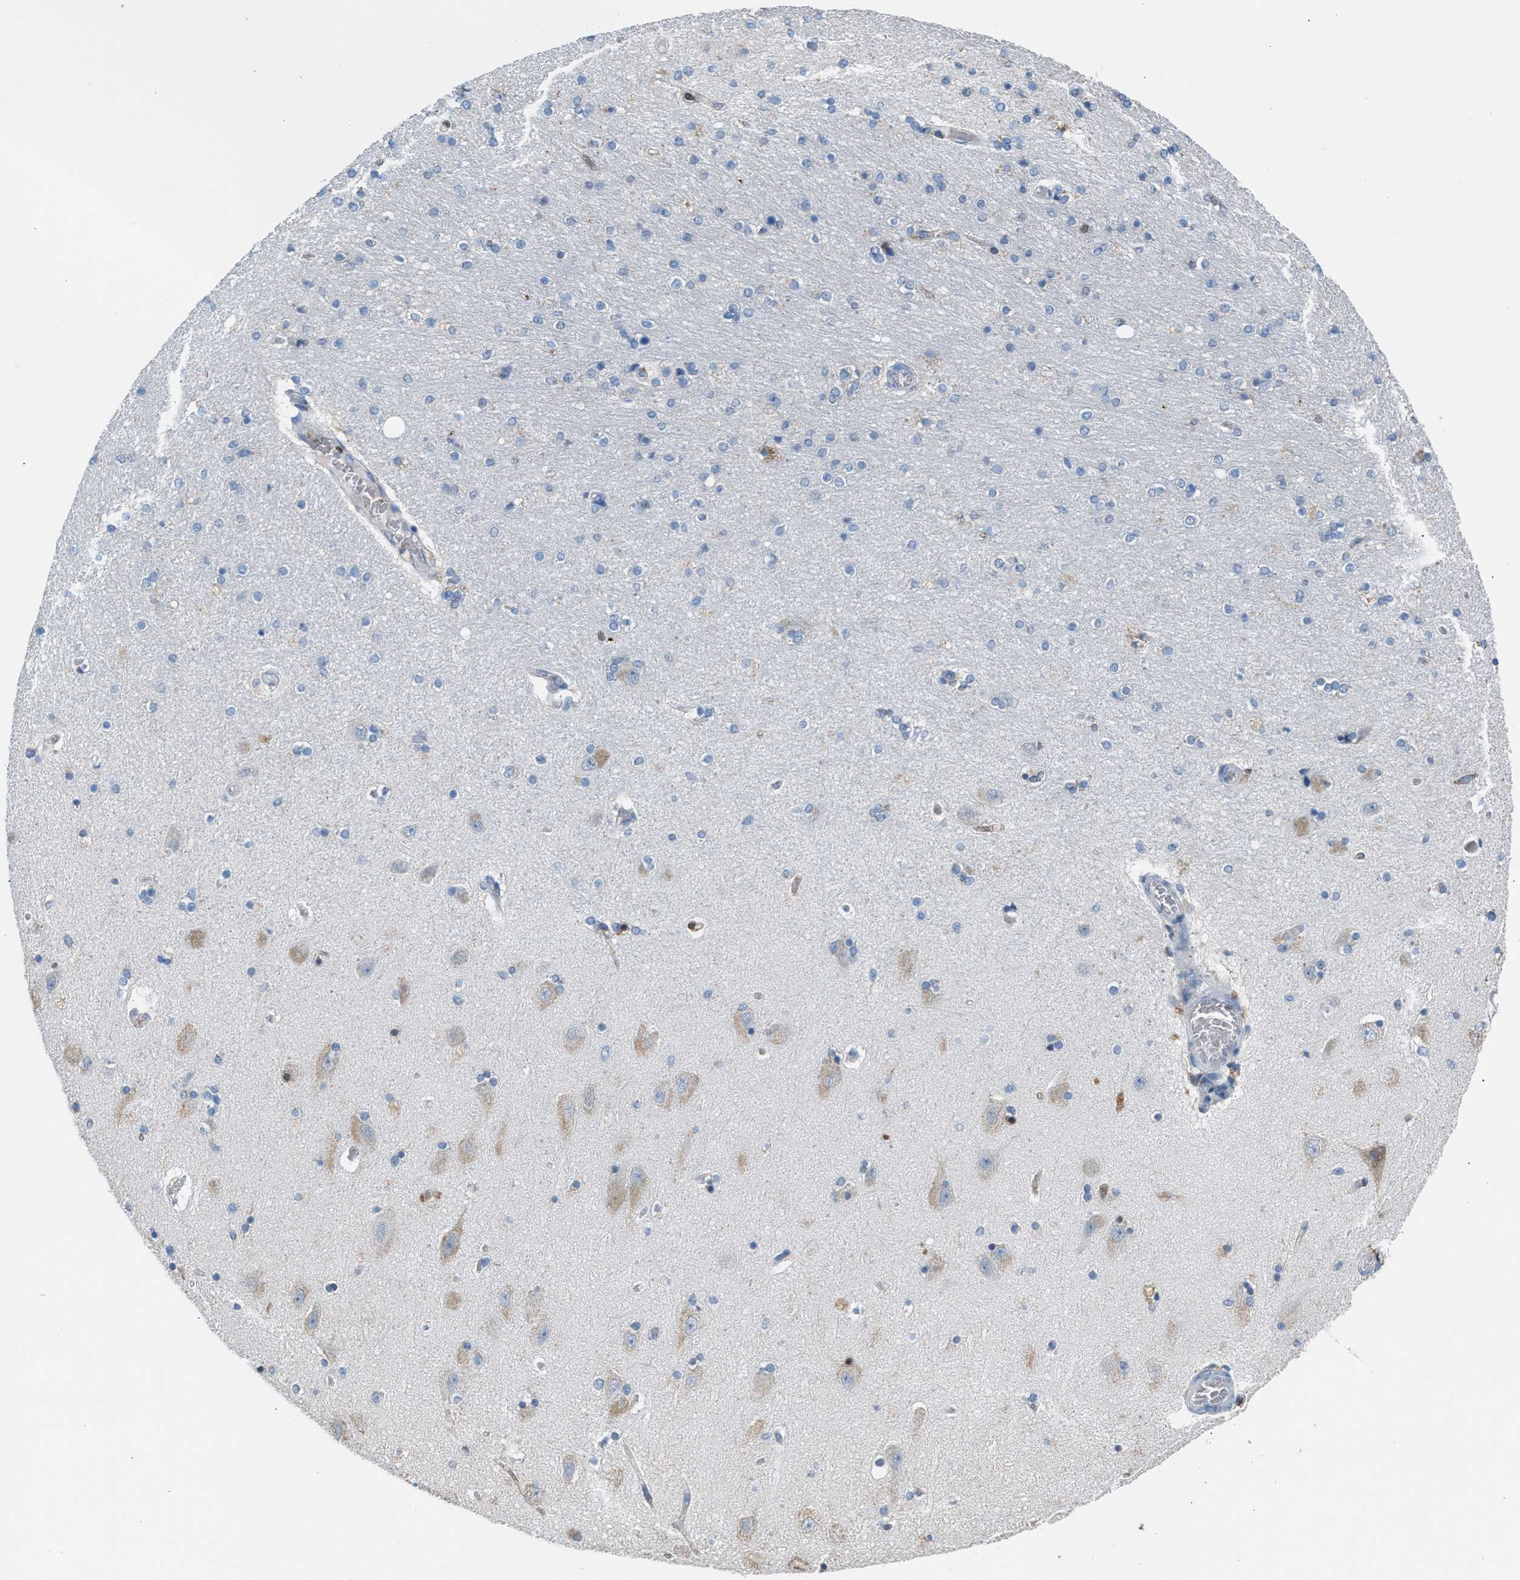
{"staining": {"intensity": "weak", "quantity": "<25%", "location": "cytoplasmic/membranous"}, "tissue": "hippocampus", "cell_type": "Glial cells", "image_type": "normal", "snomed": [{"axis": "morphology", "description": "Normal tissue, NOS"}, {"axis": "topography", "description": "Hippocampus"}], "caption": "IHC of unremarkable human hippocampus shows no positivity in glial cells. Brightfield microscopy of IHC stained with DAB (3,3'-diaminobenzidine) (brown) and hematoxylin (blue), captured at high magnification.", "gene": "CA3", "patient": {"sex": "female", "age": 54}}